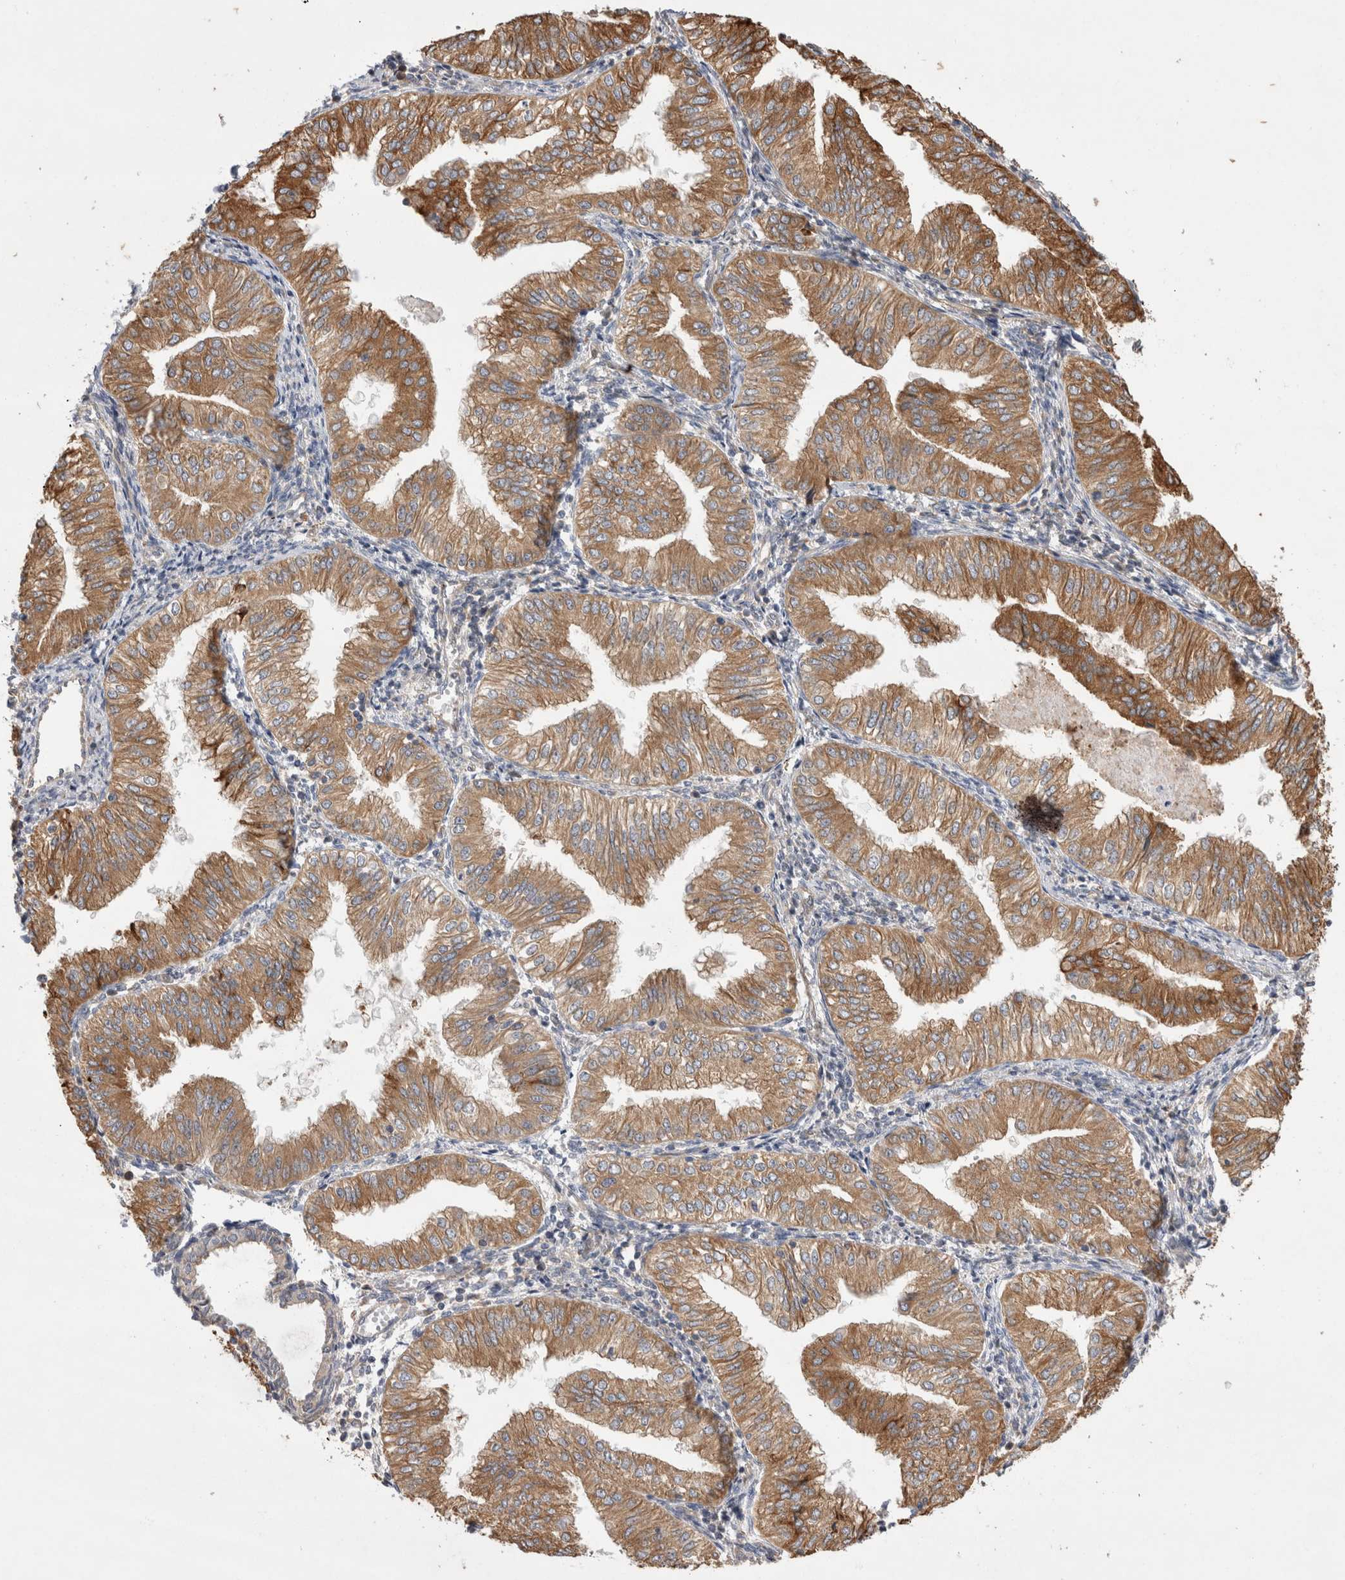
{"staining": {"intensity": "moderate", "quantity": ">75%", "location": "cytoplasmic/membranous"}, "tissue": "endometrial cancer", "cell_type": "Tumor cells", "image_type": "cancer", "snomed": [{"axis": "morphology", "description": "Normal tissue, NOS"}, {"axis": "morphology", "description": "Adenocarcinoma, NOS"}, {"axis": "topography", "description": "Endometrium"}], "caption": "This is an image of IHC staining of adenocarcinoma (endometrial), which shows moderate expression in the cytoplasmic/membranous of tumor cells.", "gene": "PDCD10", "patient": {"sex": "female", "age": 53}}